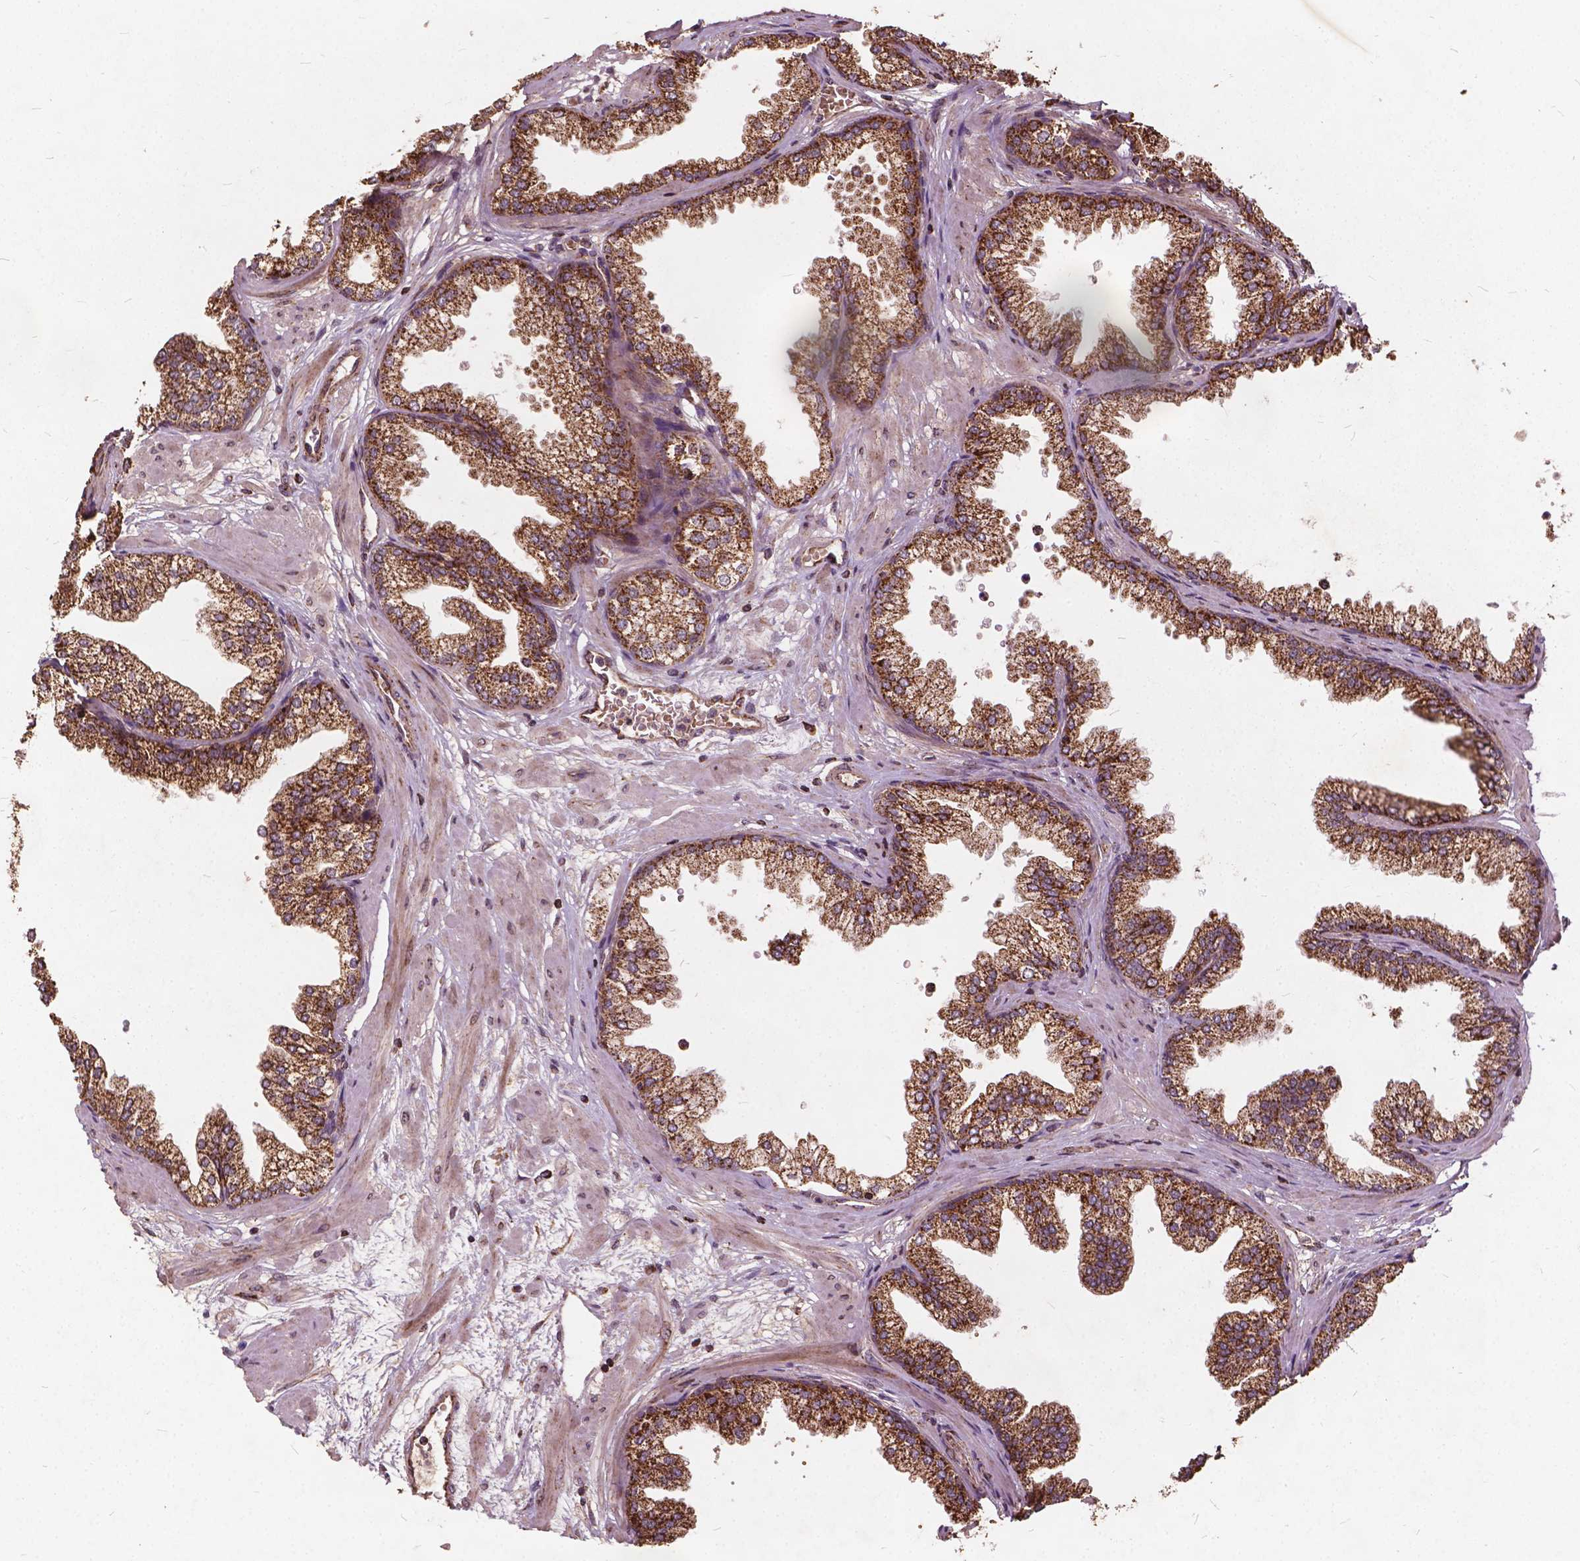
{"staining": {"intensity": "strong", "quantity": ">75%", "location": "cytoplasmic/membranous"}, "tissue": "prostate", "cell_type": "Glandular cells", "image_type": "normal", "snomed": [{"axis": "morphology", "description": "Normal tissue, NOS"}, {"axis": "topography", "description": "Prostate"}], "caption": "This image demonstrates benign prostate stained with immunohistochemistry (IHC) to label a protein in brown. The cytoplasmic/membranous of glandular cells show strong positivity for the protein. Nuclei are counter-stained blue.", "gene": "UBXN2A", "patient": {"sex": "male", "age": 37}}